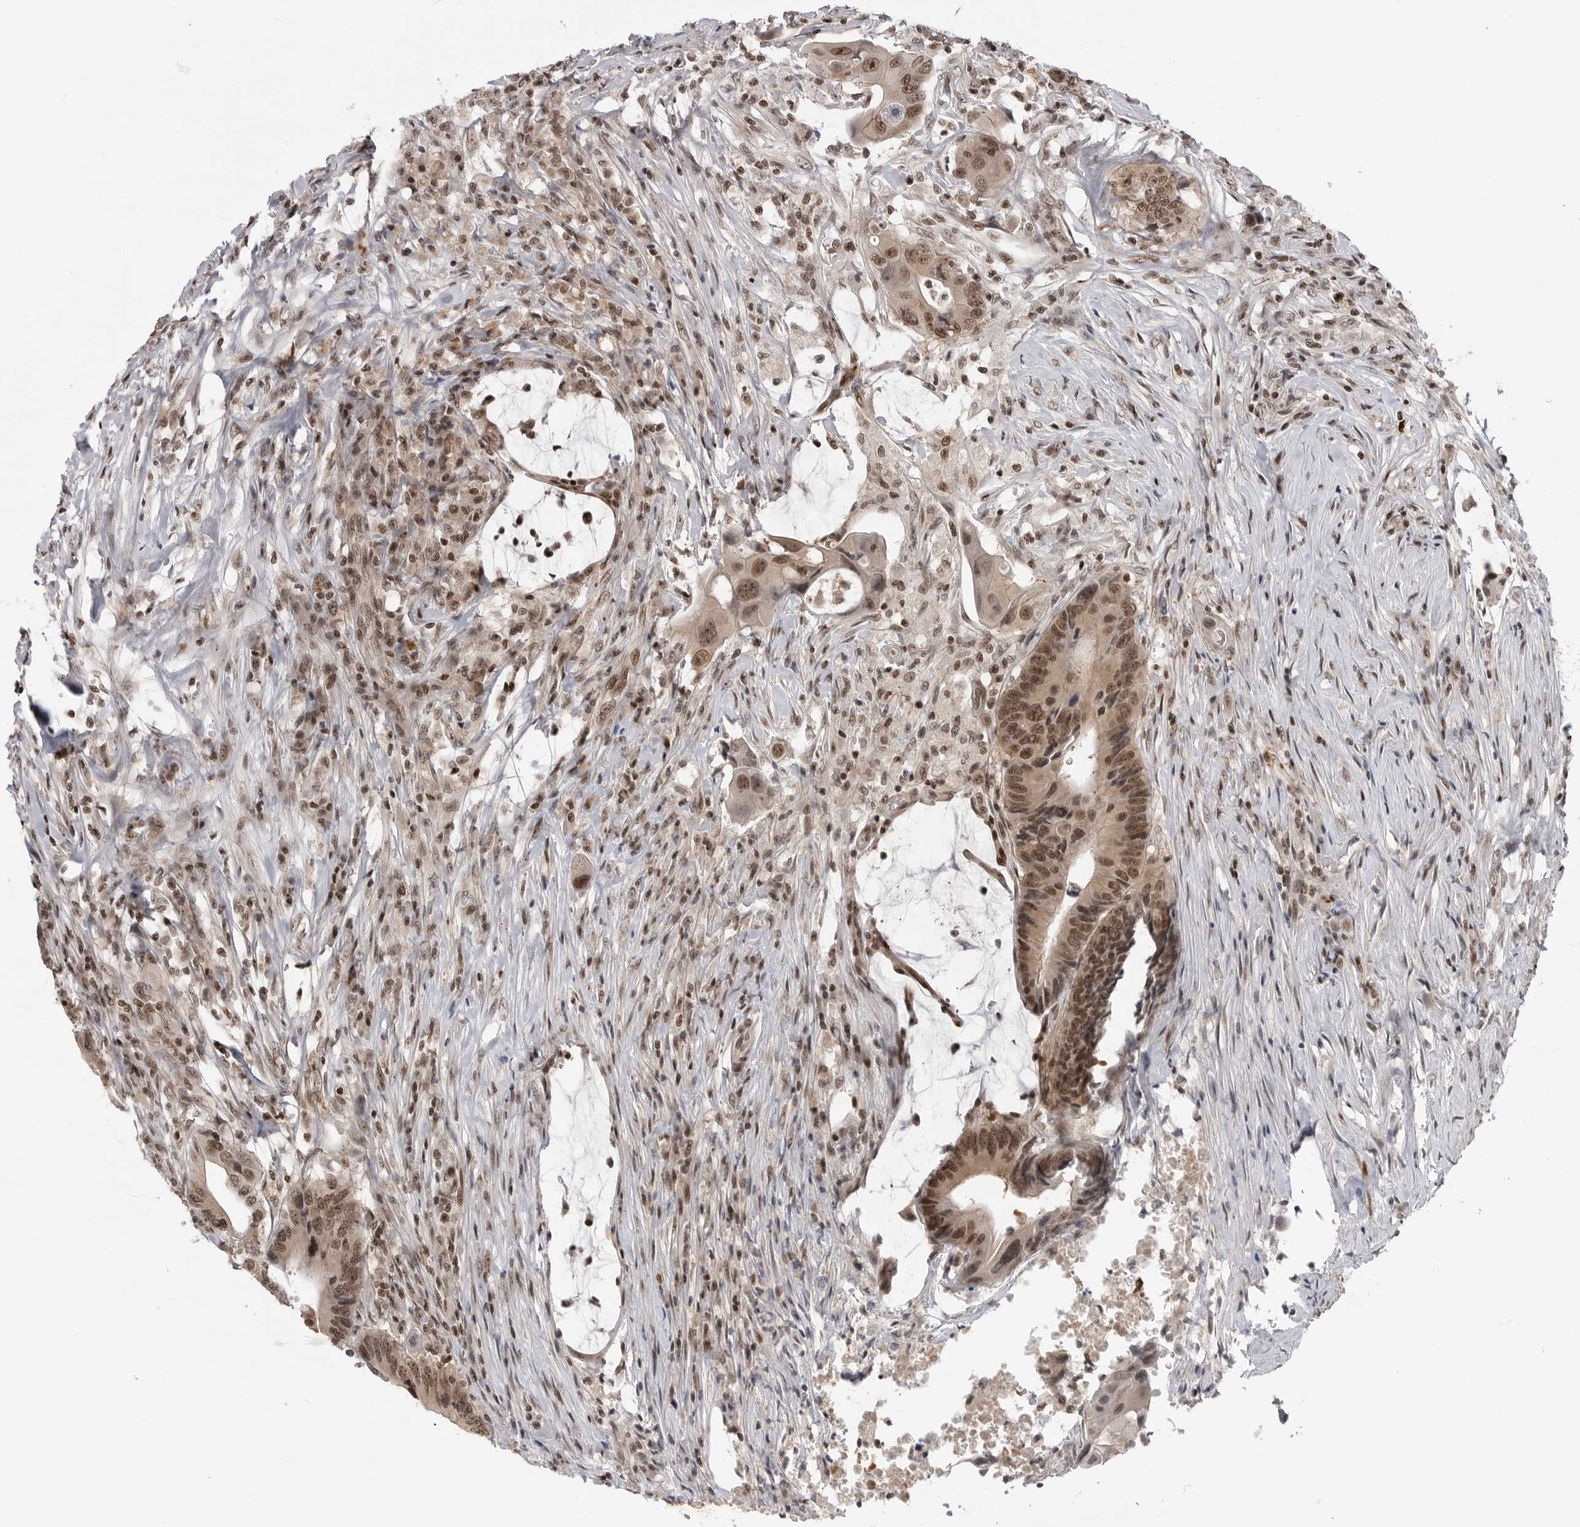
{"staining": {"intensity": "moderate", "quantity": ">75%", "location": "cytoplasmic/membranous,nuclear"}, "tissue": "colorectal cancer", "cell_type": "Tumor cells", "image_type": "cancer", "snomed": [{"axis": "morphology", "description": "Adenocarcinoma, NOS"}, {"axis": "topography", "description": "Colon"}], "caption": "Colorectal adenocarcinoma stained with DAB (3,3'-diaminobenzidine) immunohistochemistry (IHC) exhibits medium levels of moderate cytoplasmic/membranous and nuclear positivity in about >75% of tumor cells.", "gene": "TRIM66", "patient": {"sex": "male", "age": 71}}